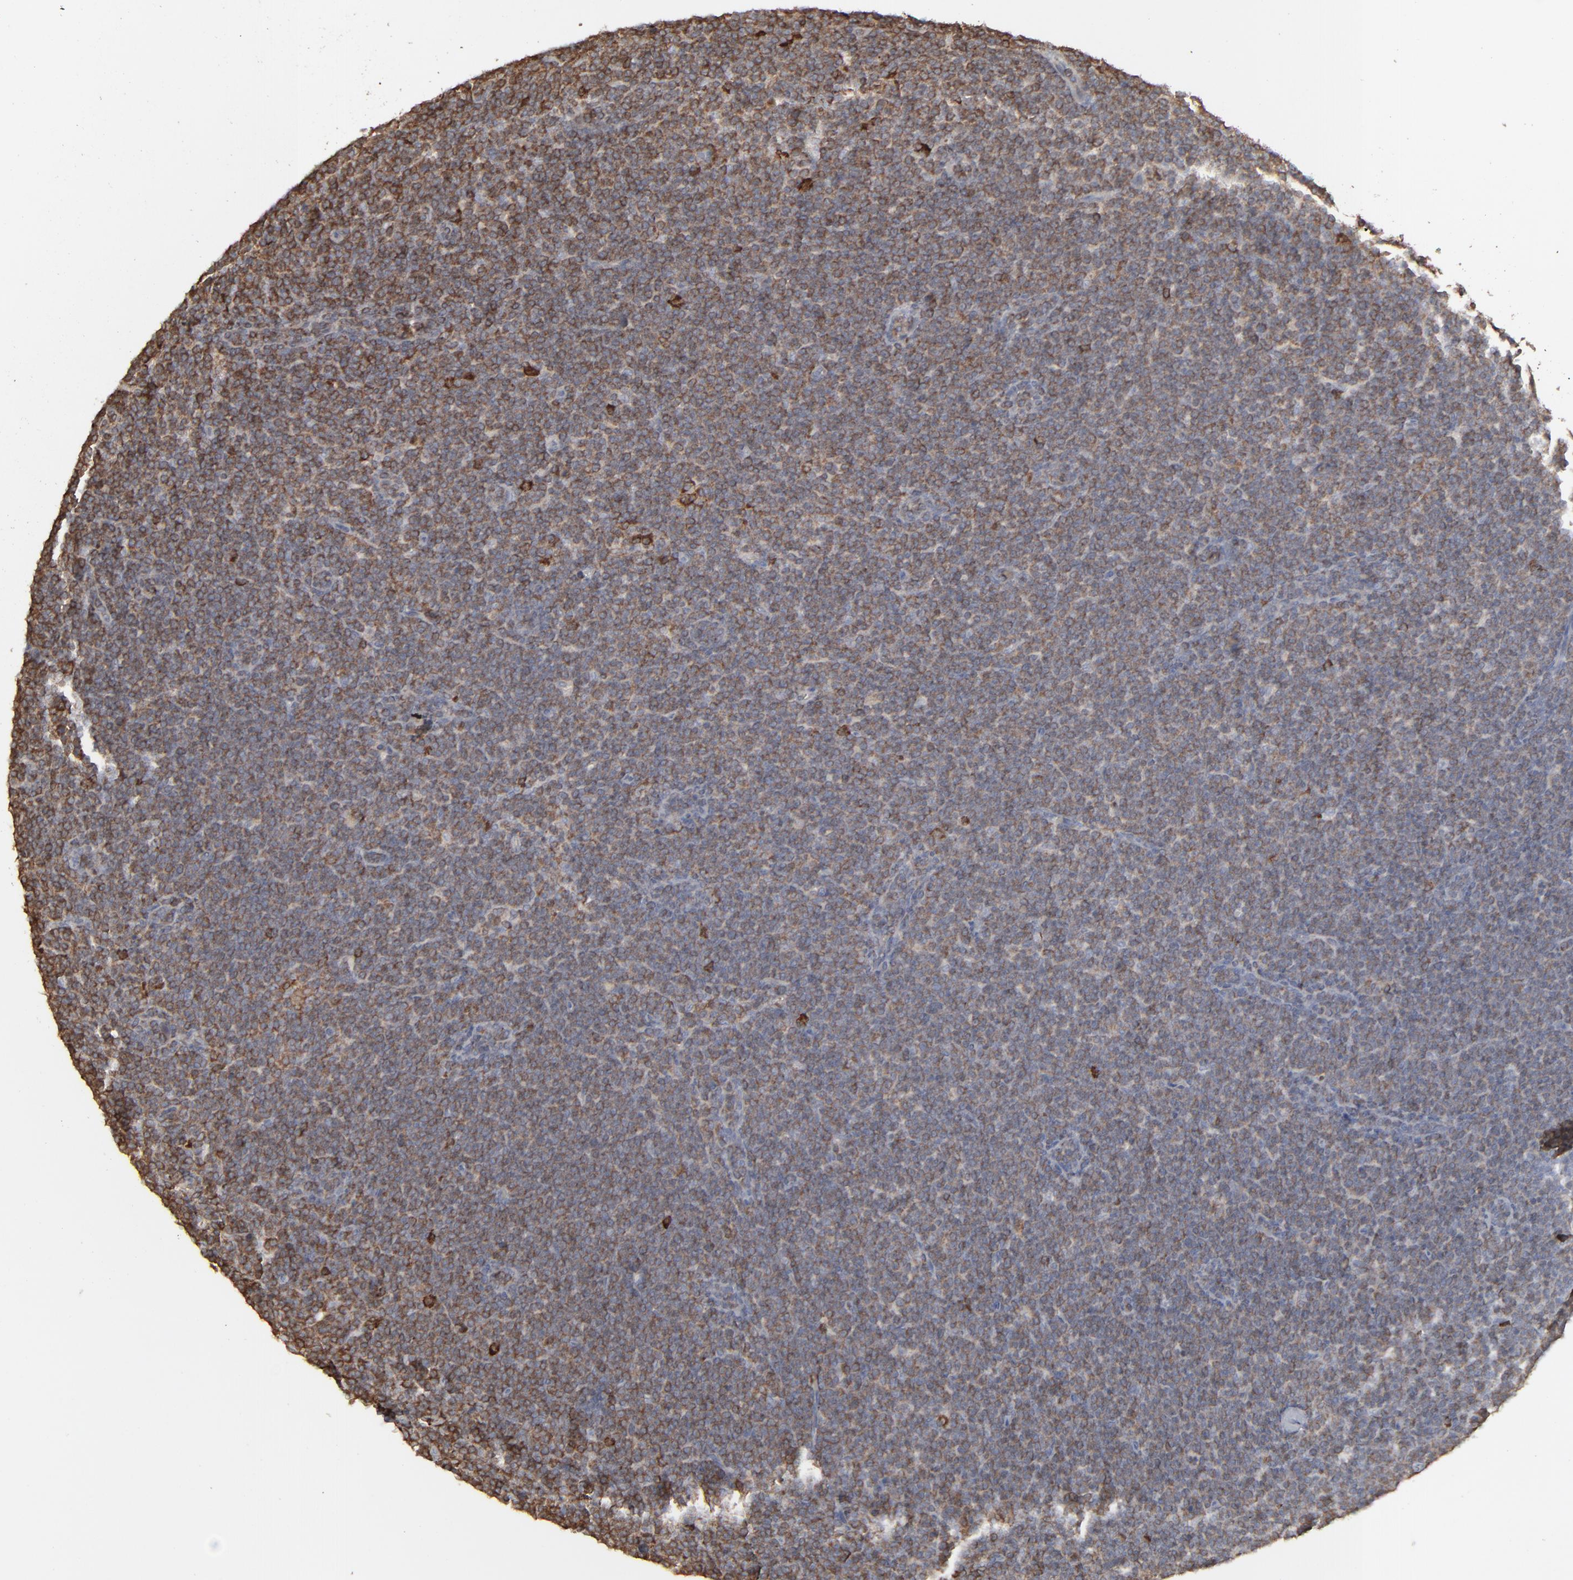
{"staining": {"intensity": "moderate", "quantity": ">75%", "location": "cytoplasmic/membranous"}, "tissue": "lymphoma", "cell_type": "Tumor cells", "image_type": "cancer", "snomed": [{"axis": "morphology", "description": "Malignant lymphoma, non-Hodgkin's type, High grade"}, {"axis": "topography", "description": "Lymph node"}], "caption": "Lymphoma tissue displays moderate cytoplasmic/membranous staining in about >75% of tumor cells", "gene": "NME1-NME2", "patient": {"sex": "female", "age": 58}}